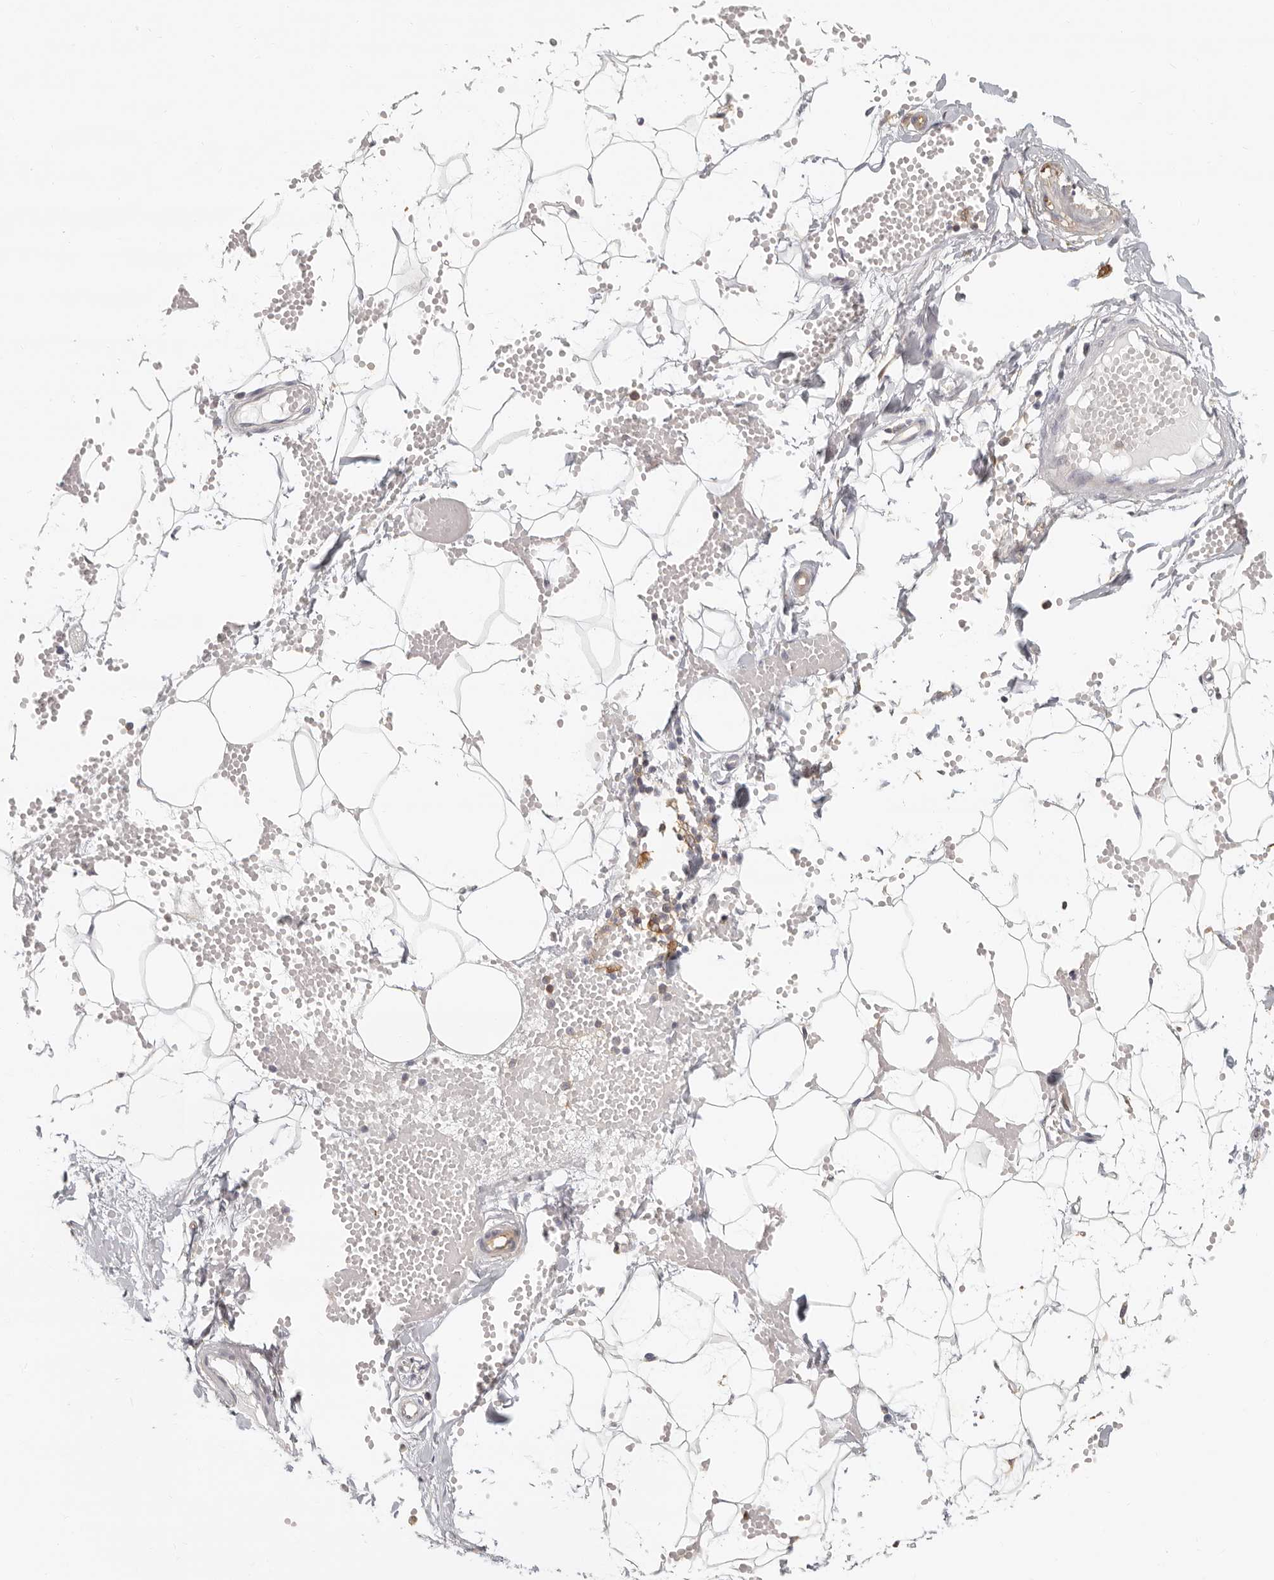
{"staining": {"intensity": "negative", "quantity": "none", "location": "none"}, "tissue": "adipose tissue", "cell_type": "Adipocytes", "image_type": "normal", "snomed": [{"axis": "morphology", "description": "Normal tissue, NOS"}, {"axis": "topography", "description": "Breast"}], "caption": "An immunohistochemistry (IHC) micrograph of benign adipose tissue is shown. There is no staining in adipocytes of adipose tissue.", "gene": "NIBAN1", "patient": {"sex": "female", "age": 23}}